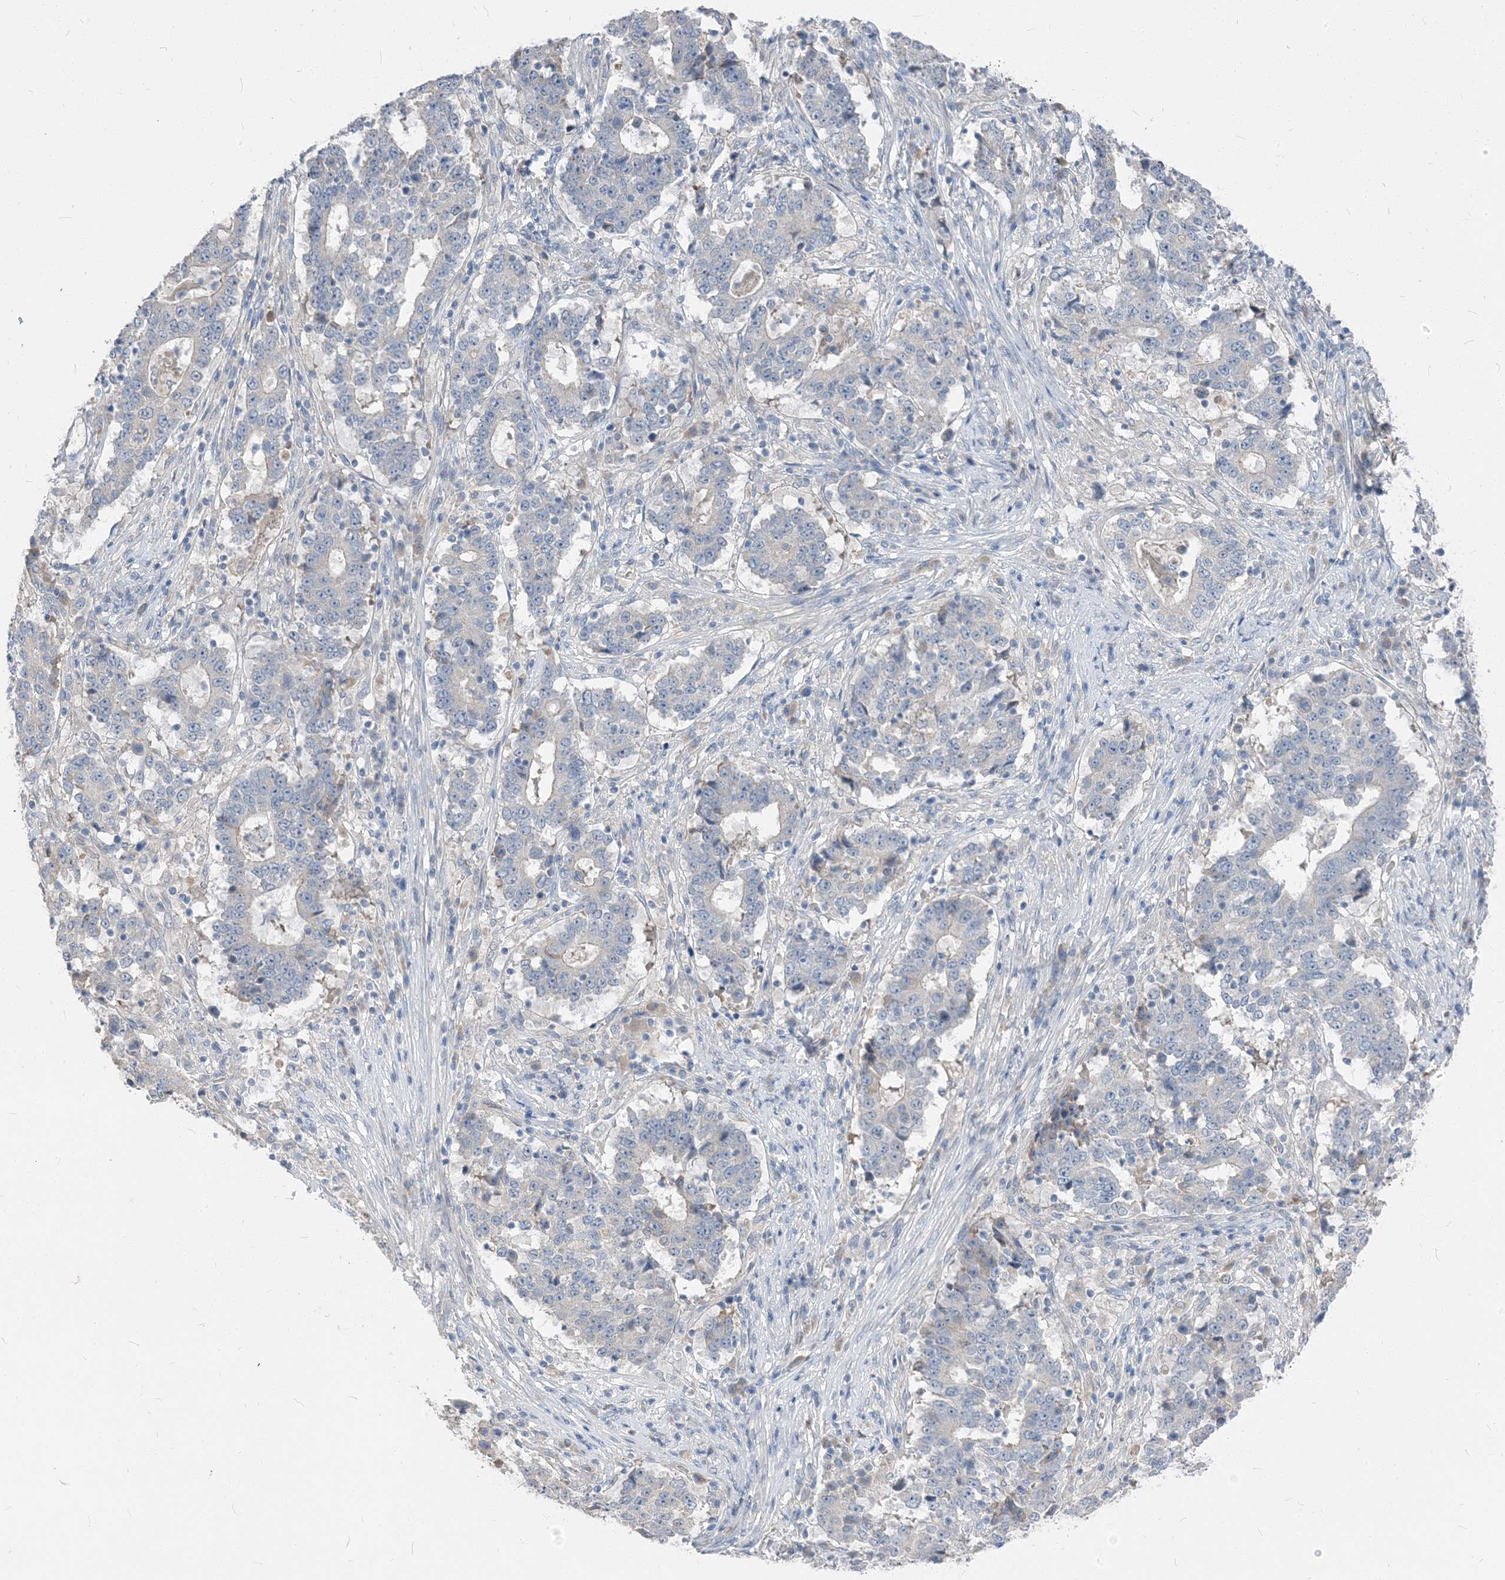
{"staining": {"intensity": "negative", "quantity": "none", "location": "none"}, "tissue": "stomach cancer", "cell_type": "Tumor cells", "image_type": "cancer", "snomed": [{"axis": "morphology", "description": "Adenocarcinoma, NOS"}, {"axis": "topography", "description": "Stomach"}], "caption": "This is a image of immunohistochemistry (IHC) staining of stomach cancer (adenocarcinoma), which shows no positivity in tumor cells.", "gene": "NCOA7", "patient": {"sex": "male", "age": 59}}